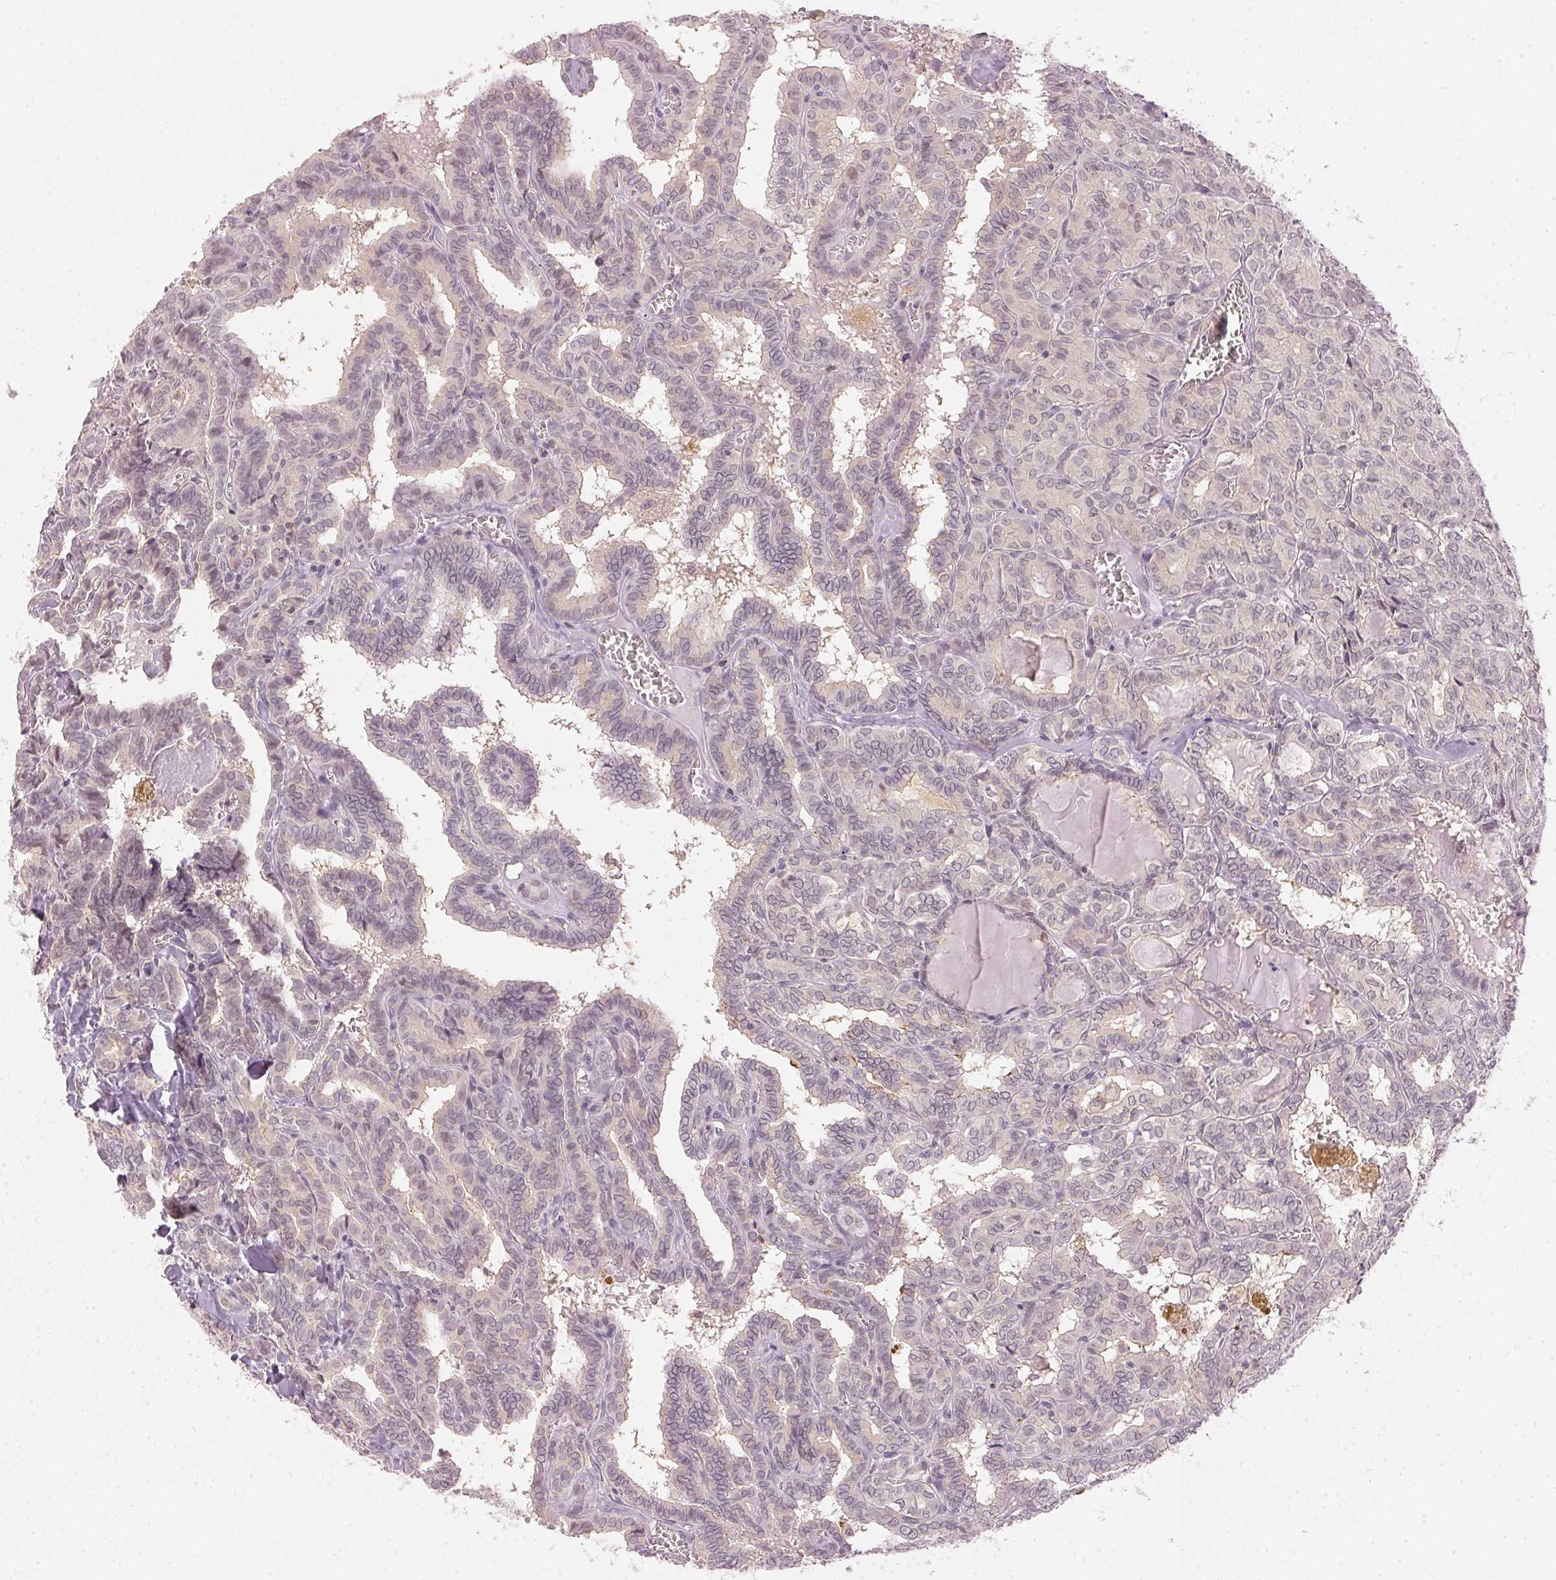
{"staining": {"intensity": "weak", "quantity": "25%-75%", "location": "nuclear"}, "tissue": "thyroid cancer", "cell_type": "Tumor cells", "image_type": "cancer", "snomed": [{"axis": "morphology", "description": "Papillary adenocarcinoma, NOS"}, {"axis": "topography", "description": "Thyroid gland"}], "caption": "An image showing weak nuclear positivity in approximately 25%-75% of tumor cells in thyroid papillary adenocarcinoma, as visualized by brown immunohistochemical staining.", "gene": "KPRP", "patient": {"sex": "female", "age": 39}}